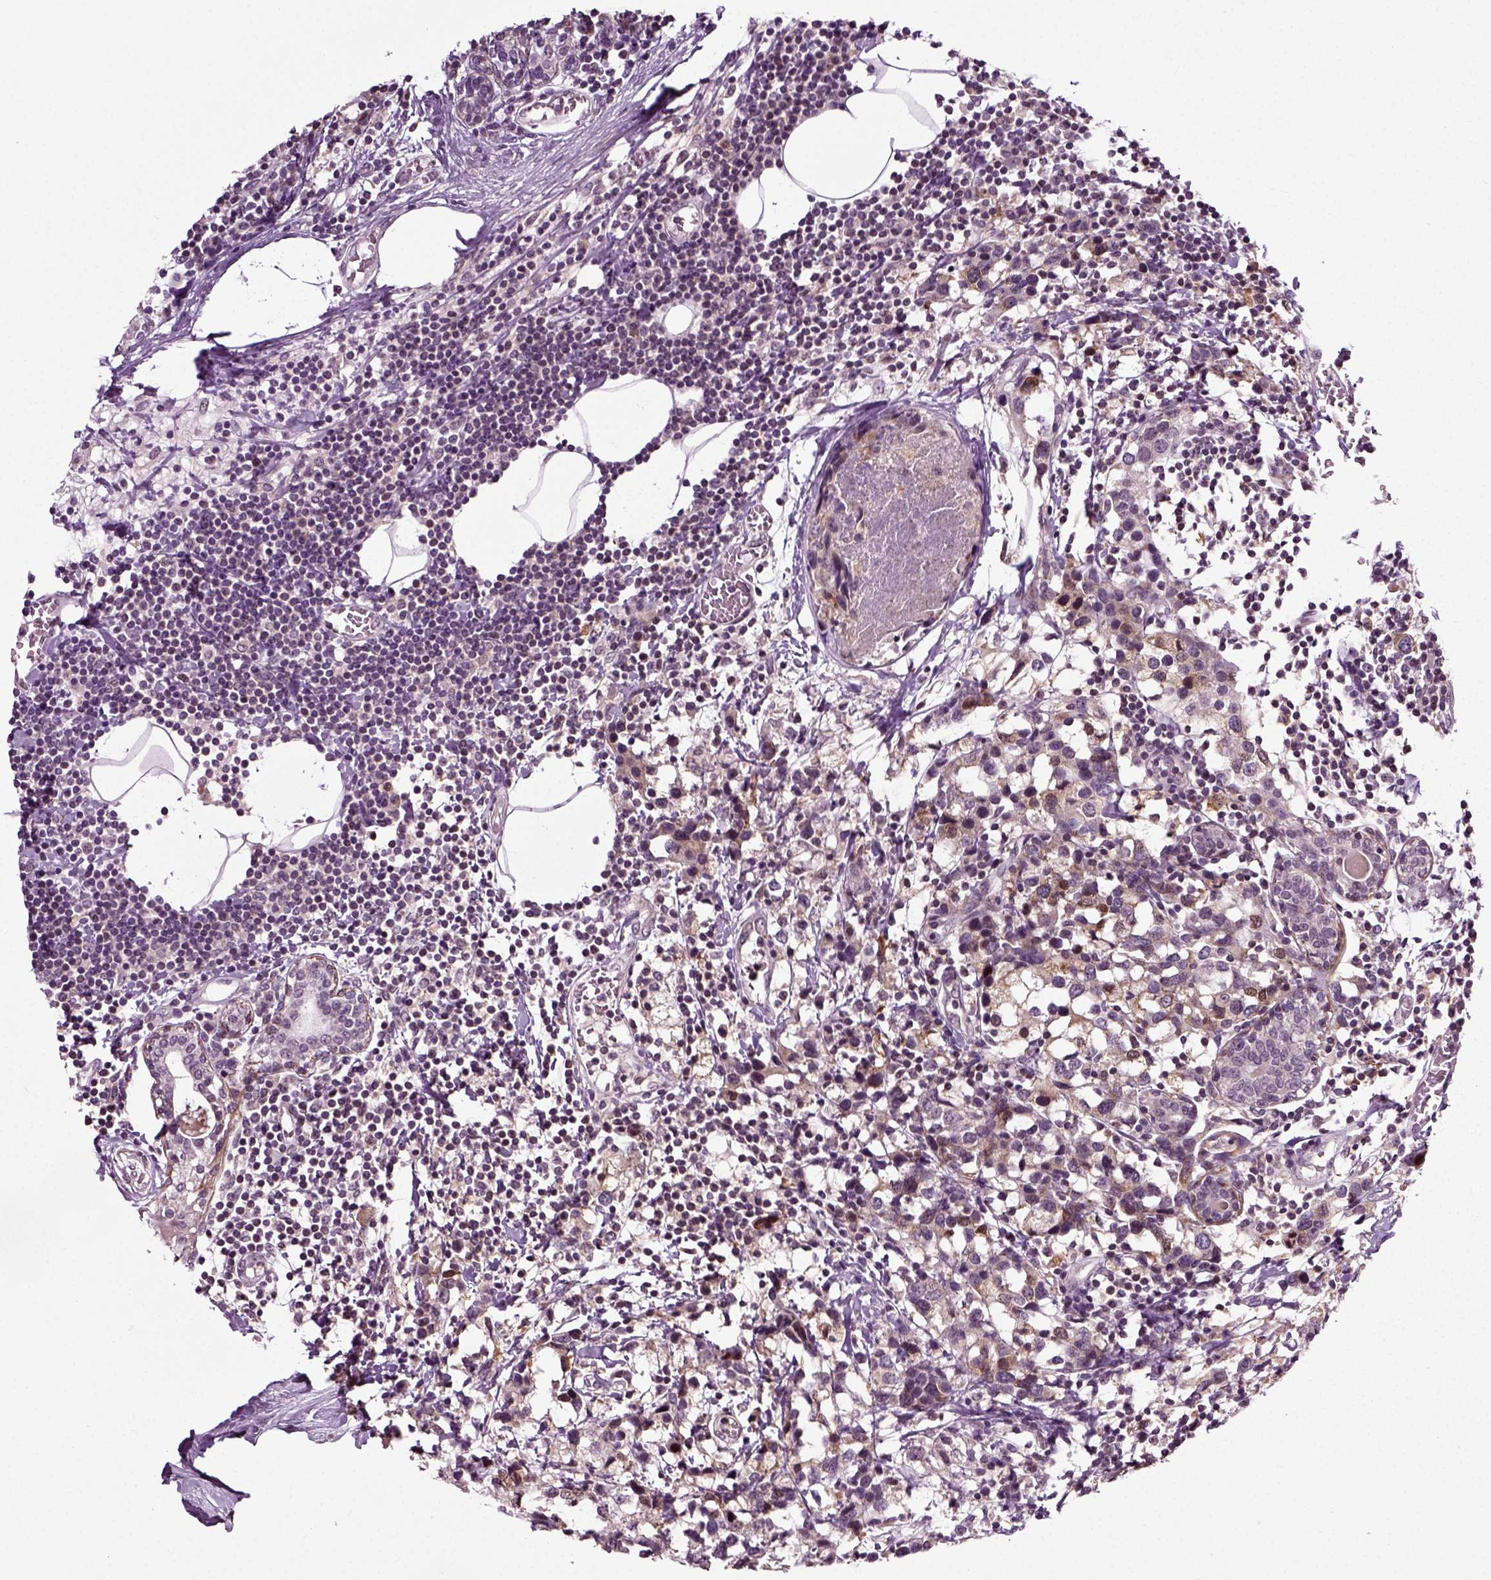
{"staining": {"intensity": "moderate", "quantity": "<25%", "location": "cytoplasmic/membranous"}, "tissue": "breast cancer", "cell_type": "Tumor cells", "image_type": "cancer", "snomed": [{"axis": "morphology", "description": "Lobular carcinoma"}, {"axis": "topography", "description": "Breast"}], "caption": "Immunohistochemistry (IHC) staining of breast cancer, which exhibits low levels of moderate cytoplasmic/membranous staining in about <25% of tumor cells indicating moderate cytoplasmic/membranous protein positivity. The staining was performed using DAB (brown) for protein detection and nuclei were counterstained in hematoxylin (blue).", "gene": "KNSTRN", "patient": {"sex": "female", "age": 59}}